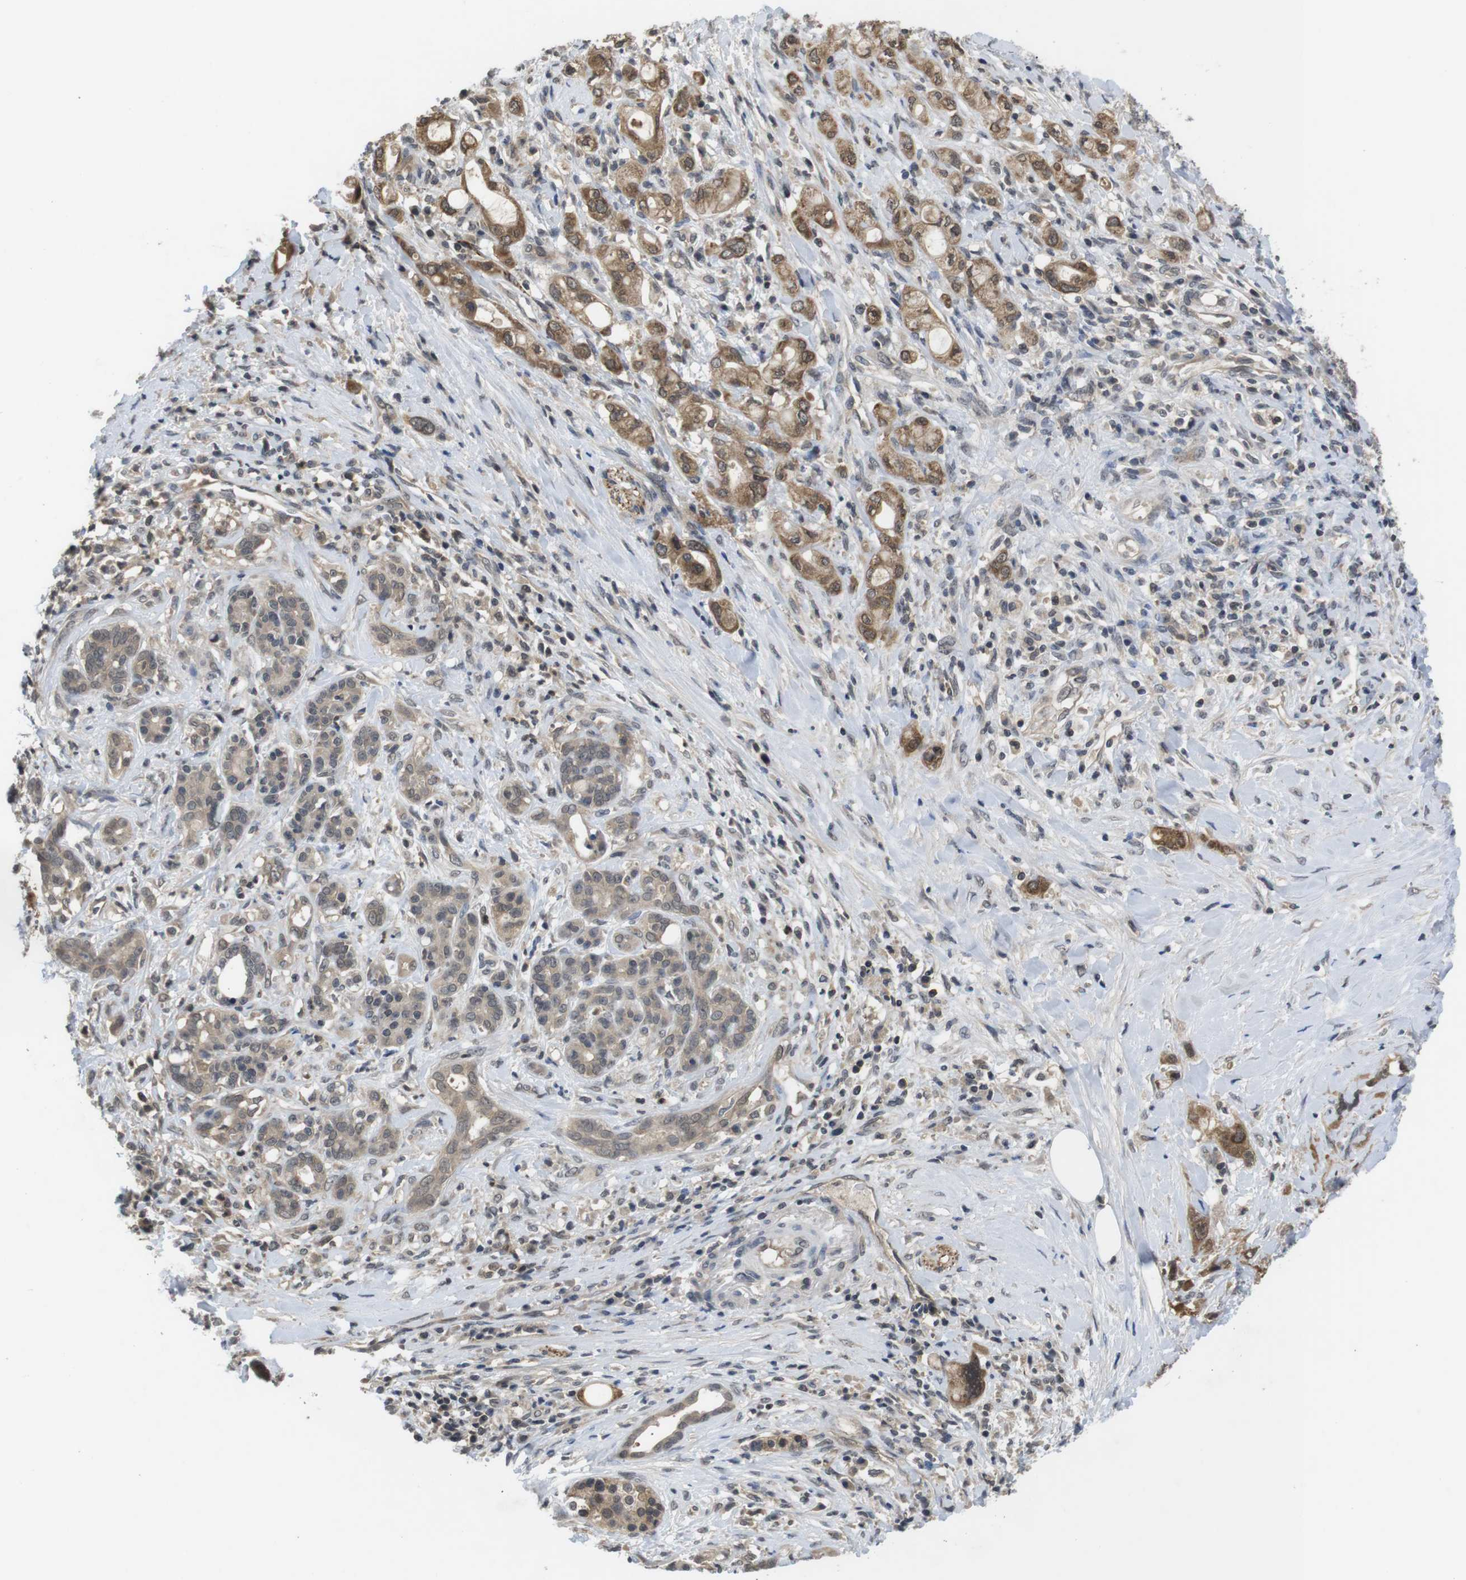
{"staining": {"intensity": "moderate", "quantity": ">75%", "location": "cytoplasmic/membranous,nuclear"}, "tissue": "pancreatic cancer", "cell_type": "Tumor cells", "image_type": "cancer", "snomed": [{"axis": "morphology", "description": "Adenocarcinoma, NOS"}, {"axis": "topography", "description": "Pancreas"}], "caption": "The histopathology image demonstrates a brown stain indicating the presence of a protein in the cytoplasmic/membranous and nuclear of tumor cells in pancreatic adenocarcinoma. The staining was performed using DAB (3,3'-diaminobenzidine), with brown indicating positive protein expression. Nuclei are stained blue with hematoxylin.", "gene": "FADD", "patient": {"sex": "female", "age": 56}}